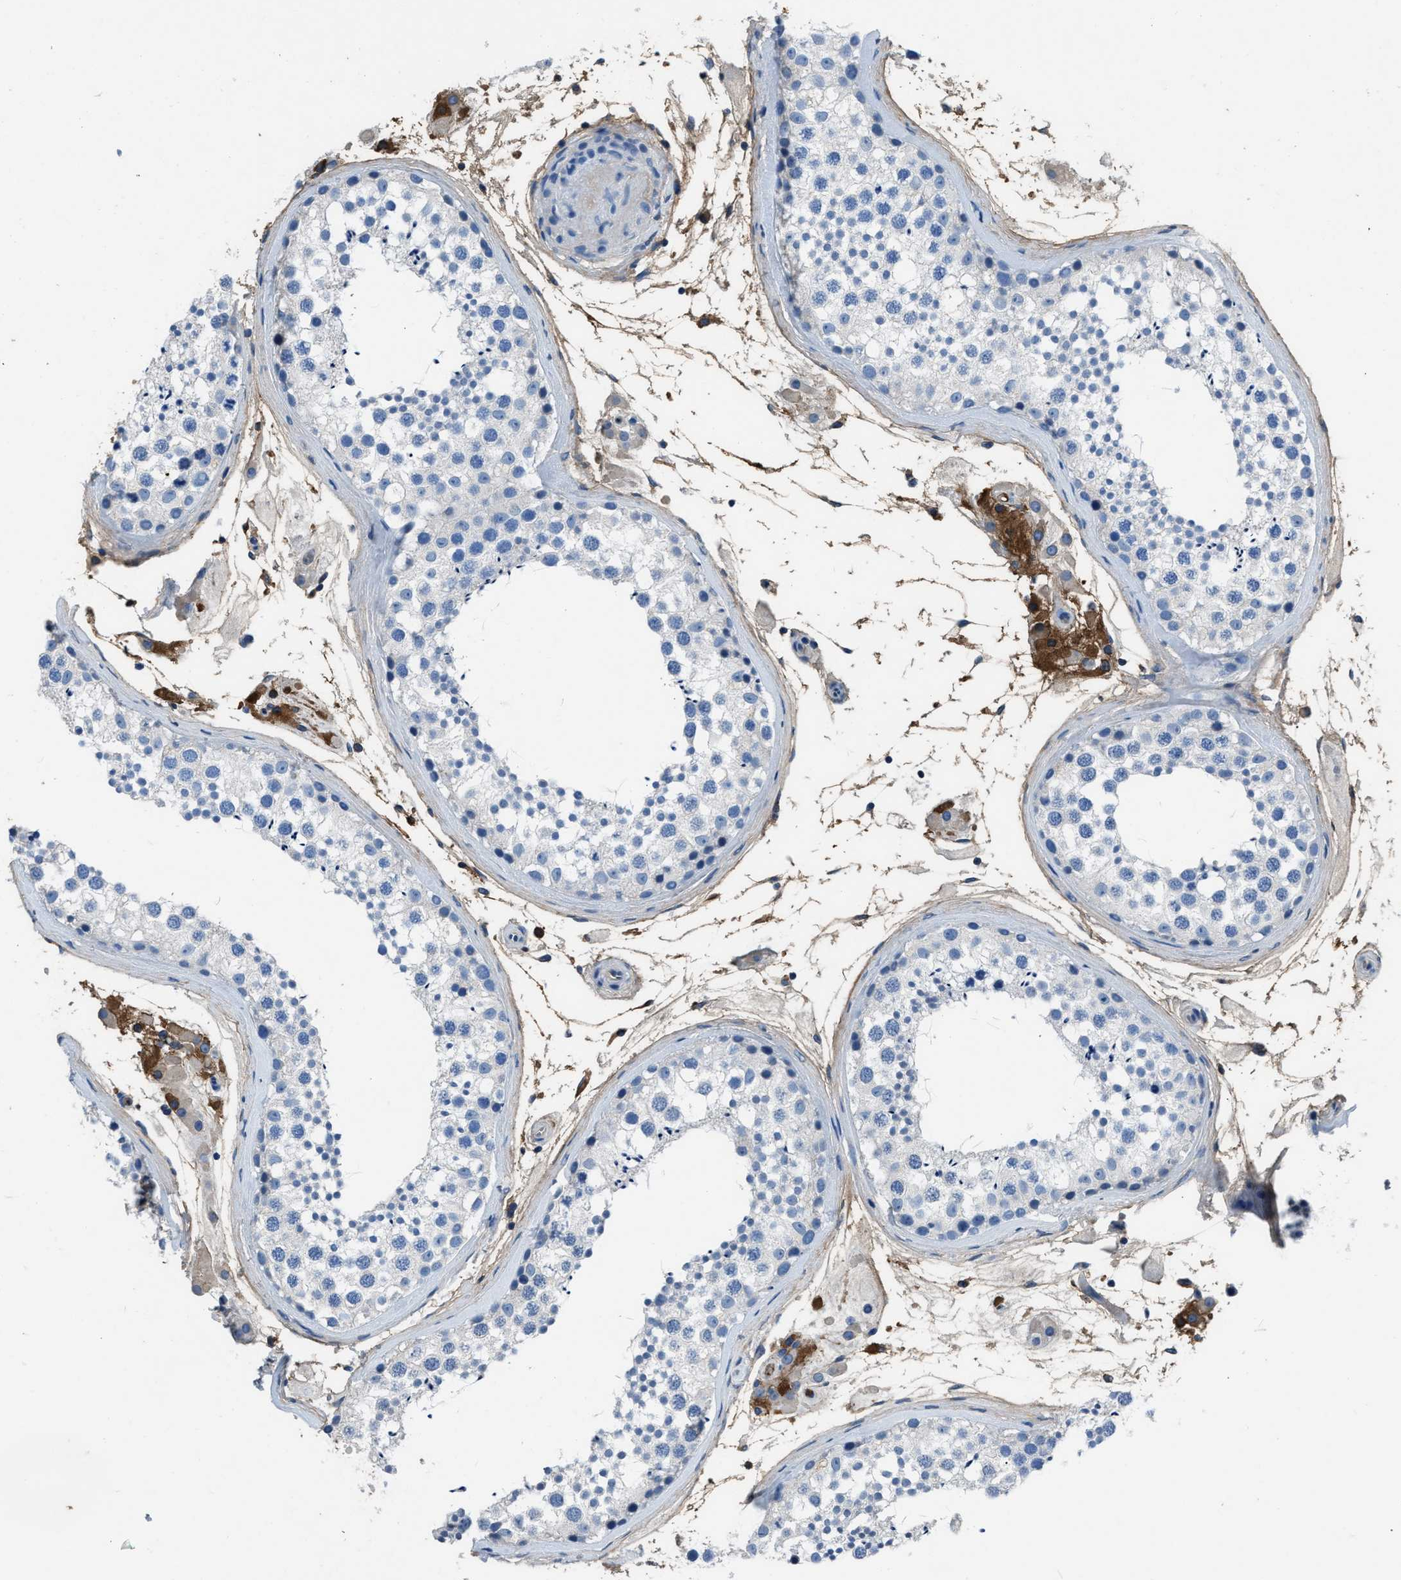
{"staining": {"intensity": "weak", "quantity": "25%-75%", "location": "cytoplasmic/membranous,nuclear"}, "tissue": "testis", "cell_type": "Cells in seminiferous ducts", "image_type": "normal", "snomed": [{"axis": "morphology", "description": "Normal tissue, NOS"}, {"axis": "topography", "description": "Testis"}], "caption": "Protein analysis of unremarkable testis displays weak cytoplasmic/membranous,nuclear expression in approximately 25%-75% of cells in seminiferous ducts.", "gene": "STC1", "patient": {"sex": "male", "age": 46}}